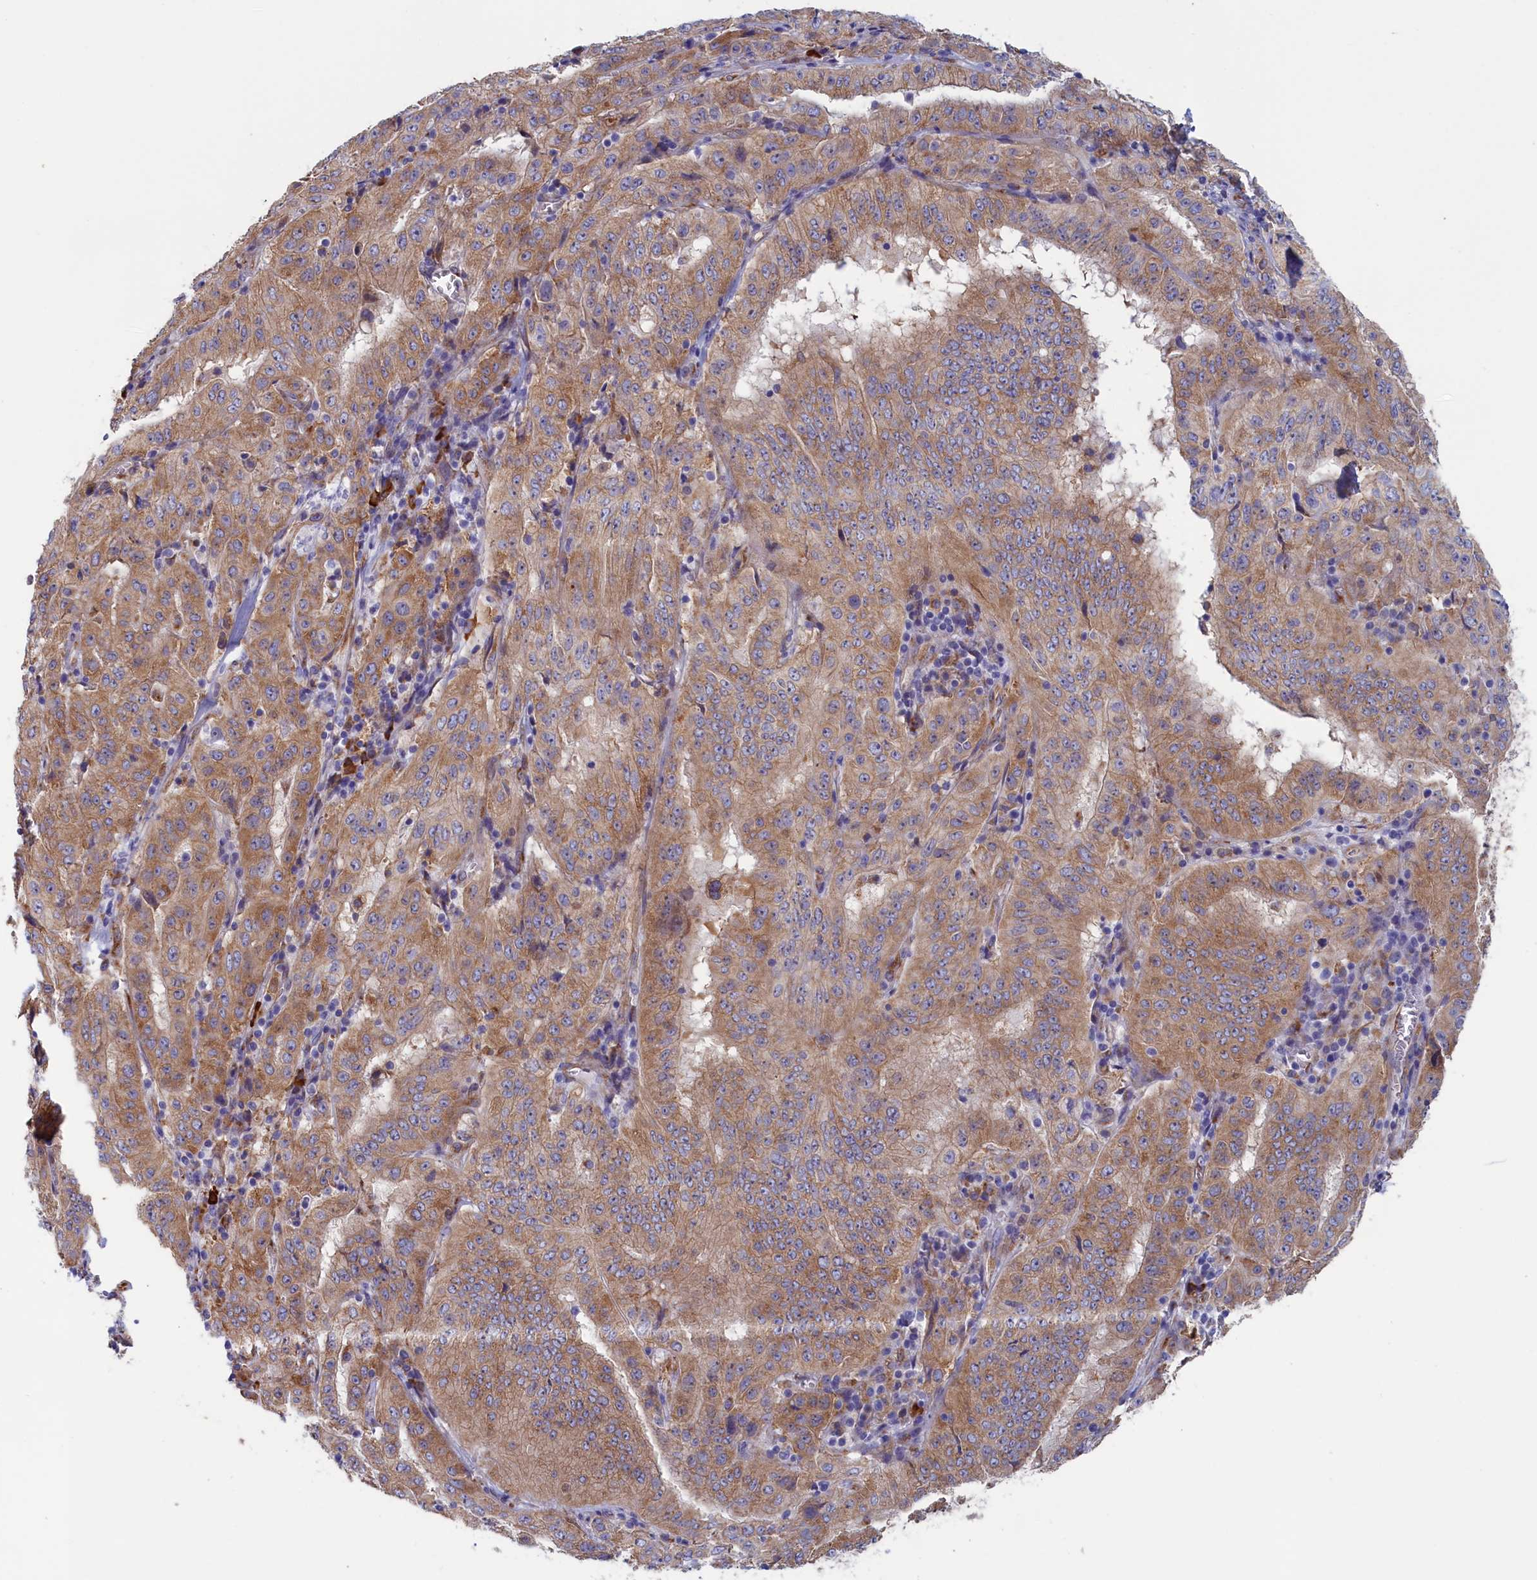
{"staining": {"intensity": "moderate", "quantity": ">75%", "location": "cytoplasmic/membranous"}, "tissue": "pancreatic cancer", "cell_type": "Tumor cells", "image_type": "cancer", "snomed": [{"axis": "morphology", "description": "Adenocarcinoma, NOS"}, {"axis": "topography", "description": "Pancreas"}], "caption": "Brown immunohistochemical staining in human pancreatic adenocarcinoma reveals moderate cytoplasmic/membranous staining in about >75% of tumor cells.", "gene": "CCDC68", "patient": {"sex": "male", "age": 63}}